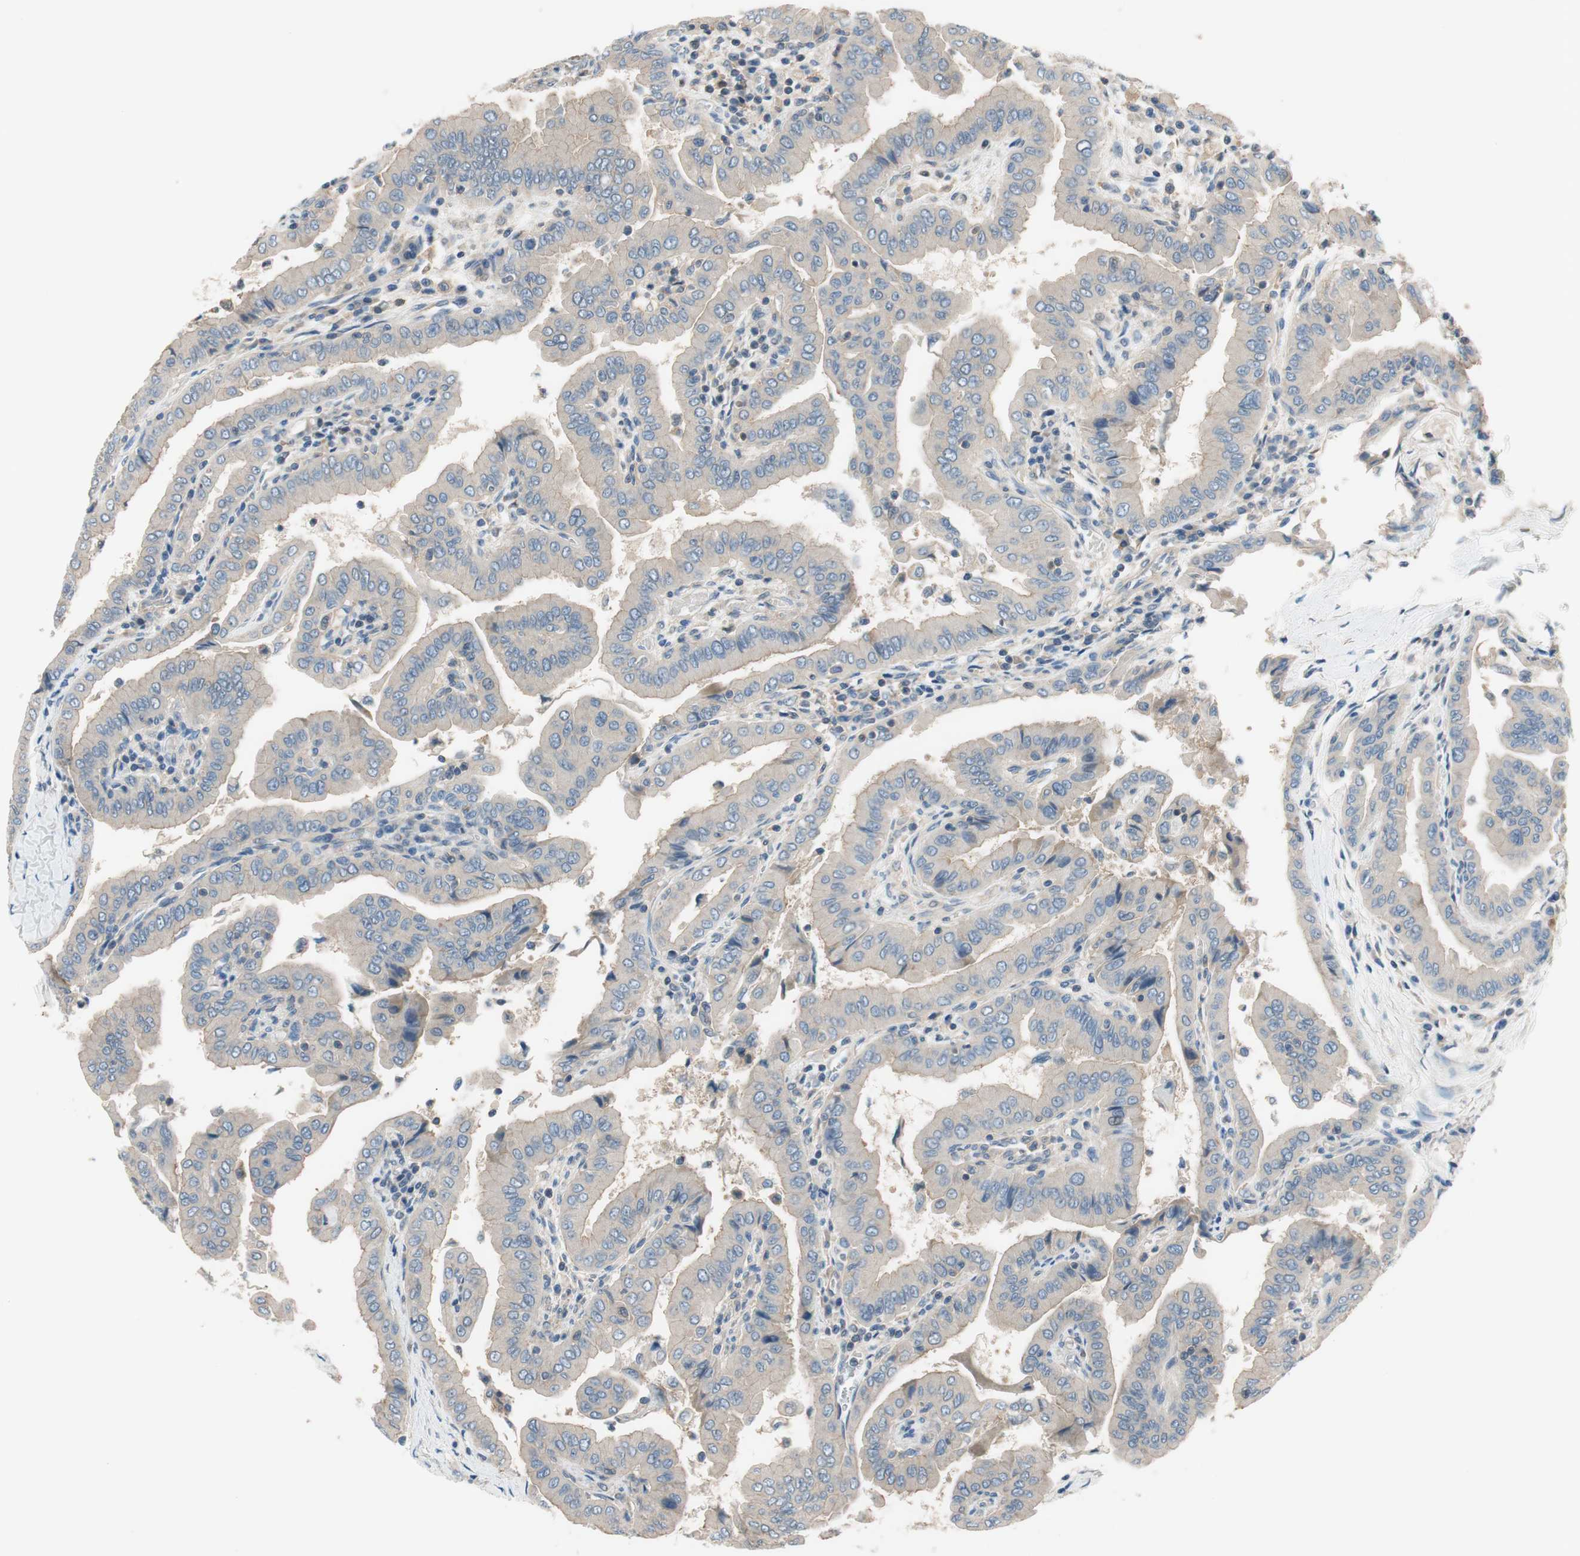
{"staining": {"intensity": "negative", "quantity": "none", "location": "none"}, "tissue": "thyroid cancer", "cell_type": "Tumor cells", "image_type": "cancer", "snomed": [{"axis": "morphology", "description": "Papillary adenocarcinoma, NOS"}, {"axis": "topography", "description": "Thyroid gland"}], "caption": "Immunohistochemistry (IHC) photomicrograph of neoplastic tissue: papillary adenocarcinoma (thyroid) stained with DAB exhibits no significant protein staining in tumor cells.", "gene": "CALML3", "patient": {"sex": "male", "age": 33}}